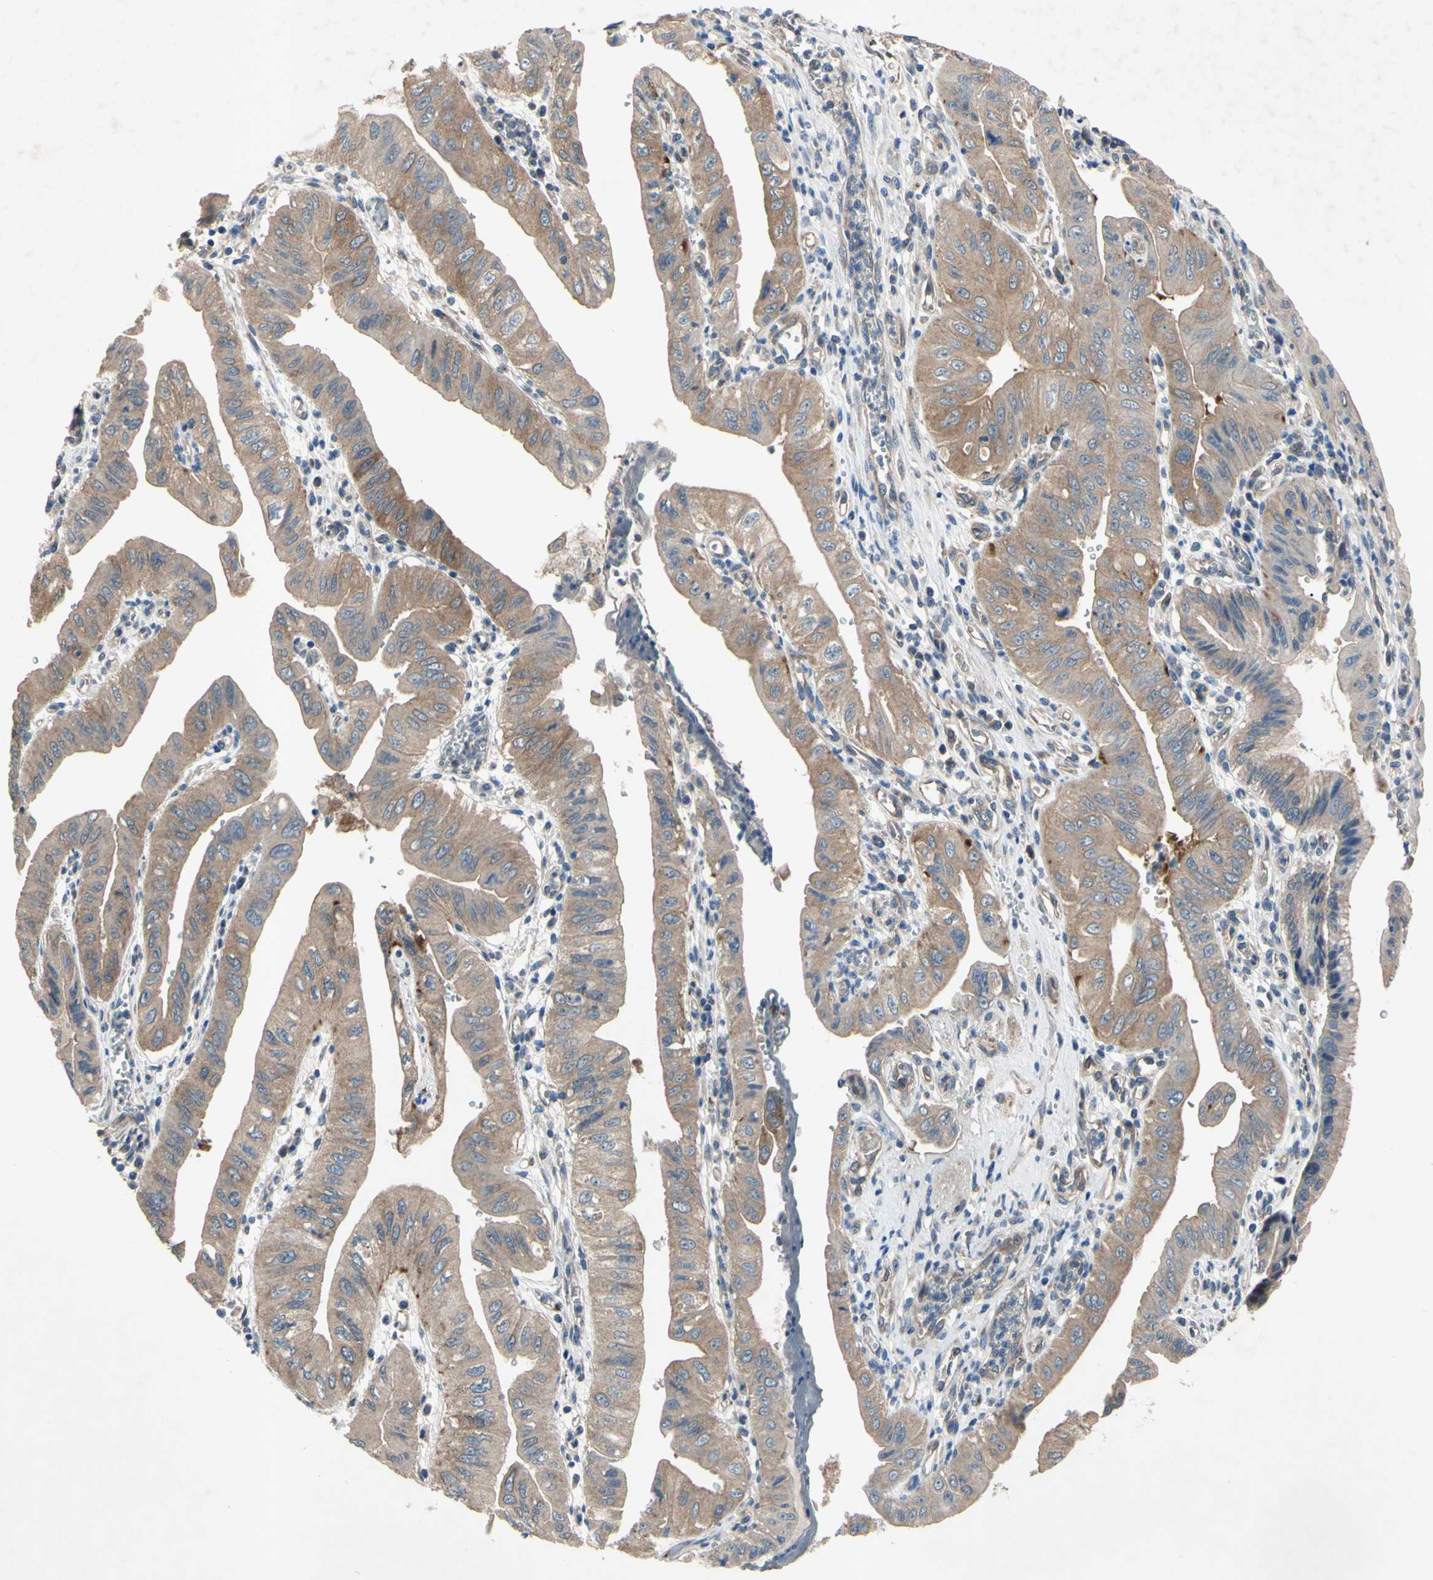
{"staining": {"intensity": "moderate", "quantity": ">75%", "location": "cytoplasmic/membranous"}, "tissue": "pancreatic cancer", "cell_type": "Tumor cells", "image_type": "cancer", "snomed": [{"axis": "morphology", "description": "Normal tissue, NOS"}, {"axis": "topography", "description": "Lymph node"}], "caption": "Tumor cells demonstrate medium levels of moderate cytoplasmic/membranous positivity in approximately >75% of cells in human pancreatic cancer.", "gene": "HILPDA", "patient": {"sex": "male", "age": 50}}